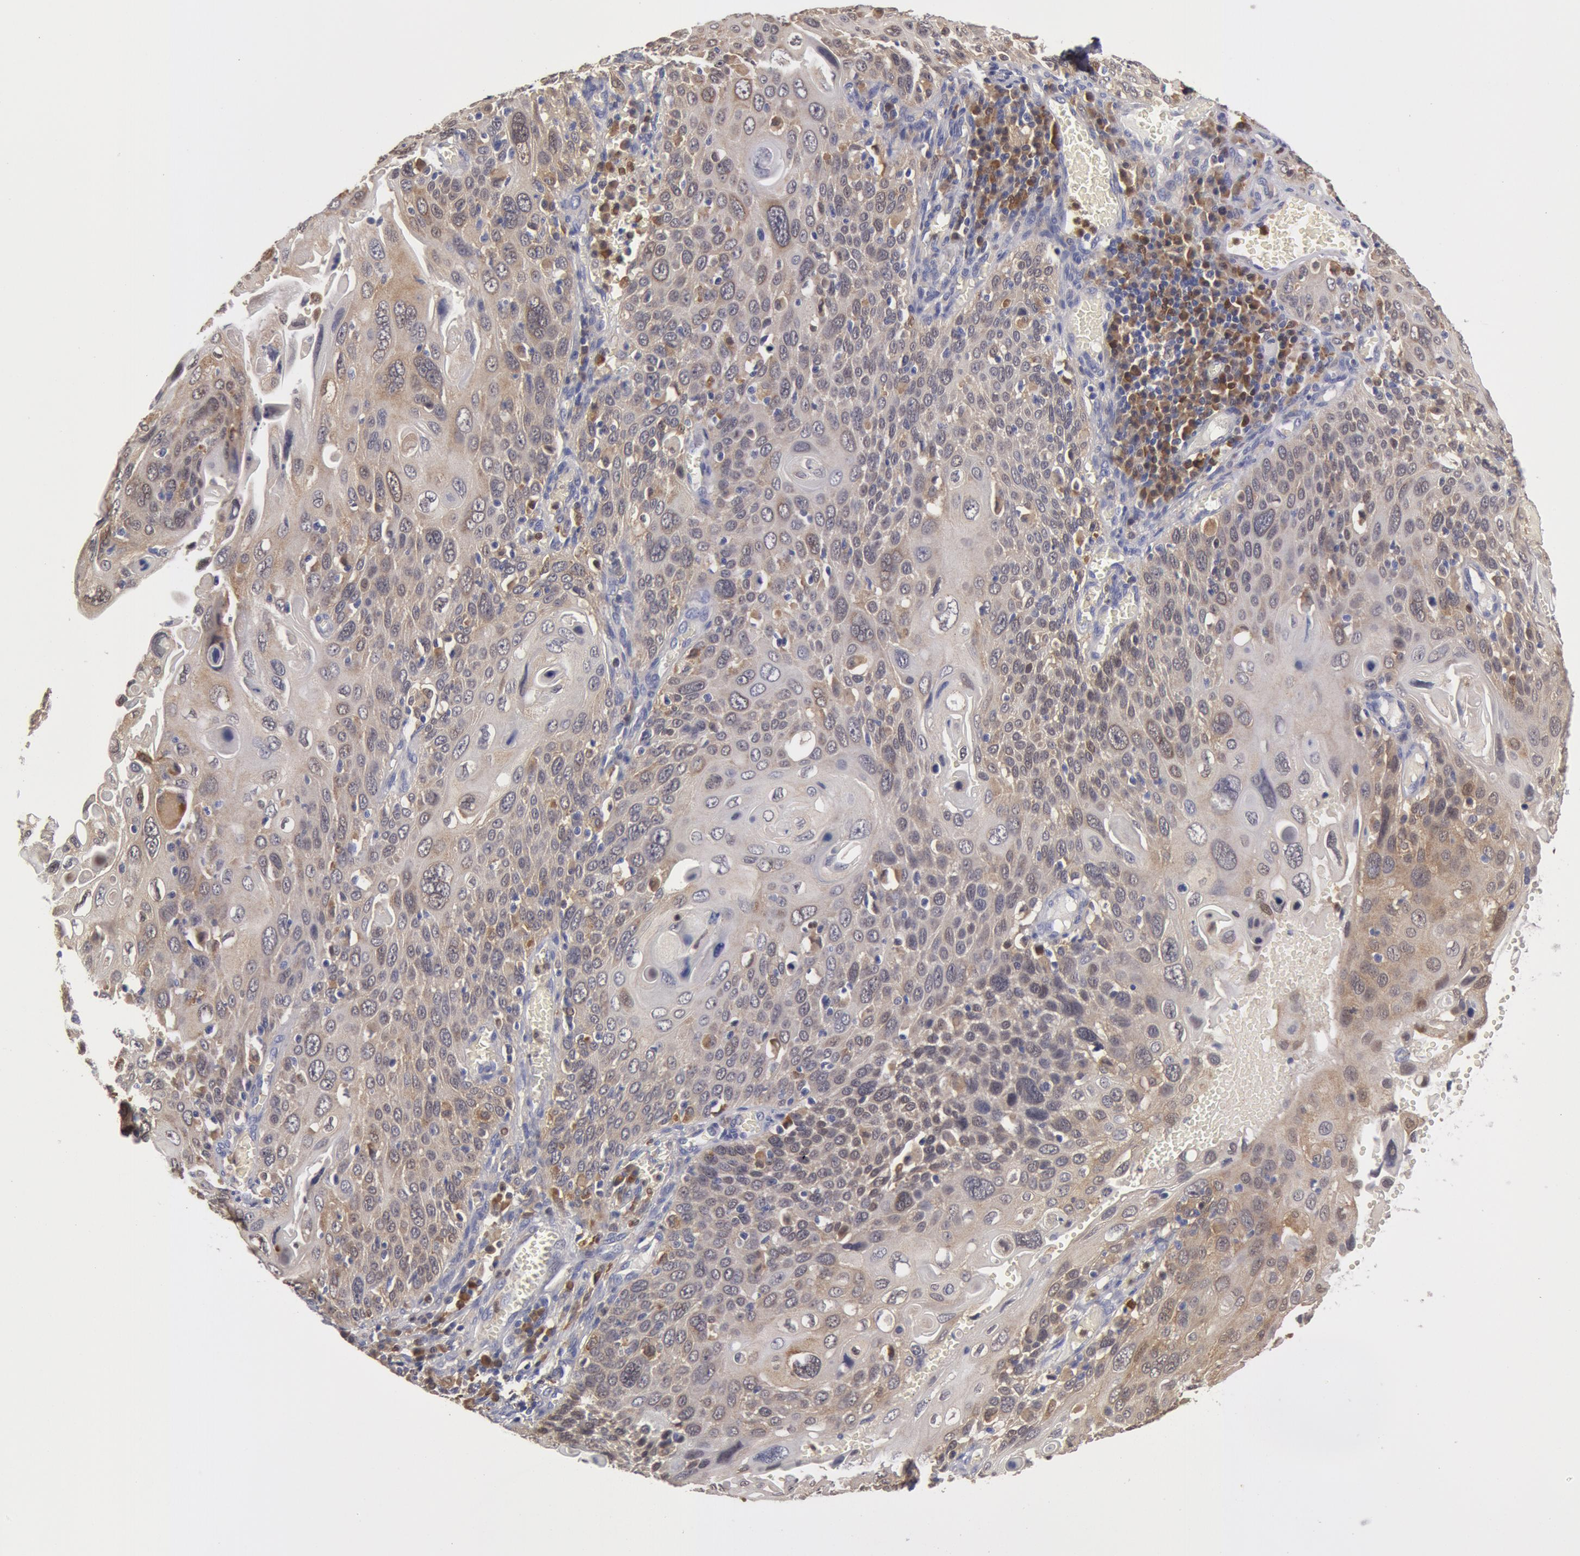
{"staining": {"intensity": "weak", "quantity": ">75%", "location": "cytoplasmic/membranous"}, "tissue": "cervical cancer", "cell_type": "Tumor cells", "image_type": "cancer", "snomed": [{"axis": "morphology", "description": "Squamous cell carcinoma, NOS"}, {"axis": "topography", "description": "Cervix"}], "caption": "An image of human cervical cancer stained for a protein demonstrates weak cytoplasmic/membranous brown staining in tumor cells. The protein is stained brown, and the nuclei are stained in blue (DAB IHC with brightfield microscopy, high magnification).", "gene": "SYK", "patient": {"sex": "female", "age": 54}}